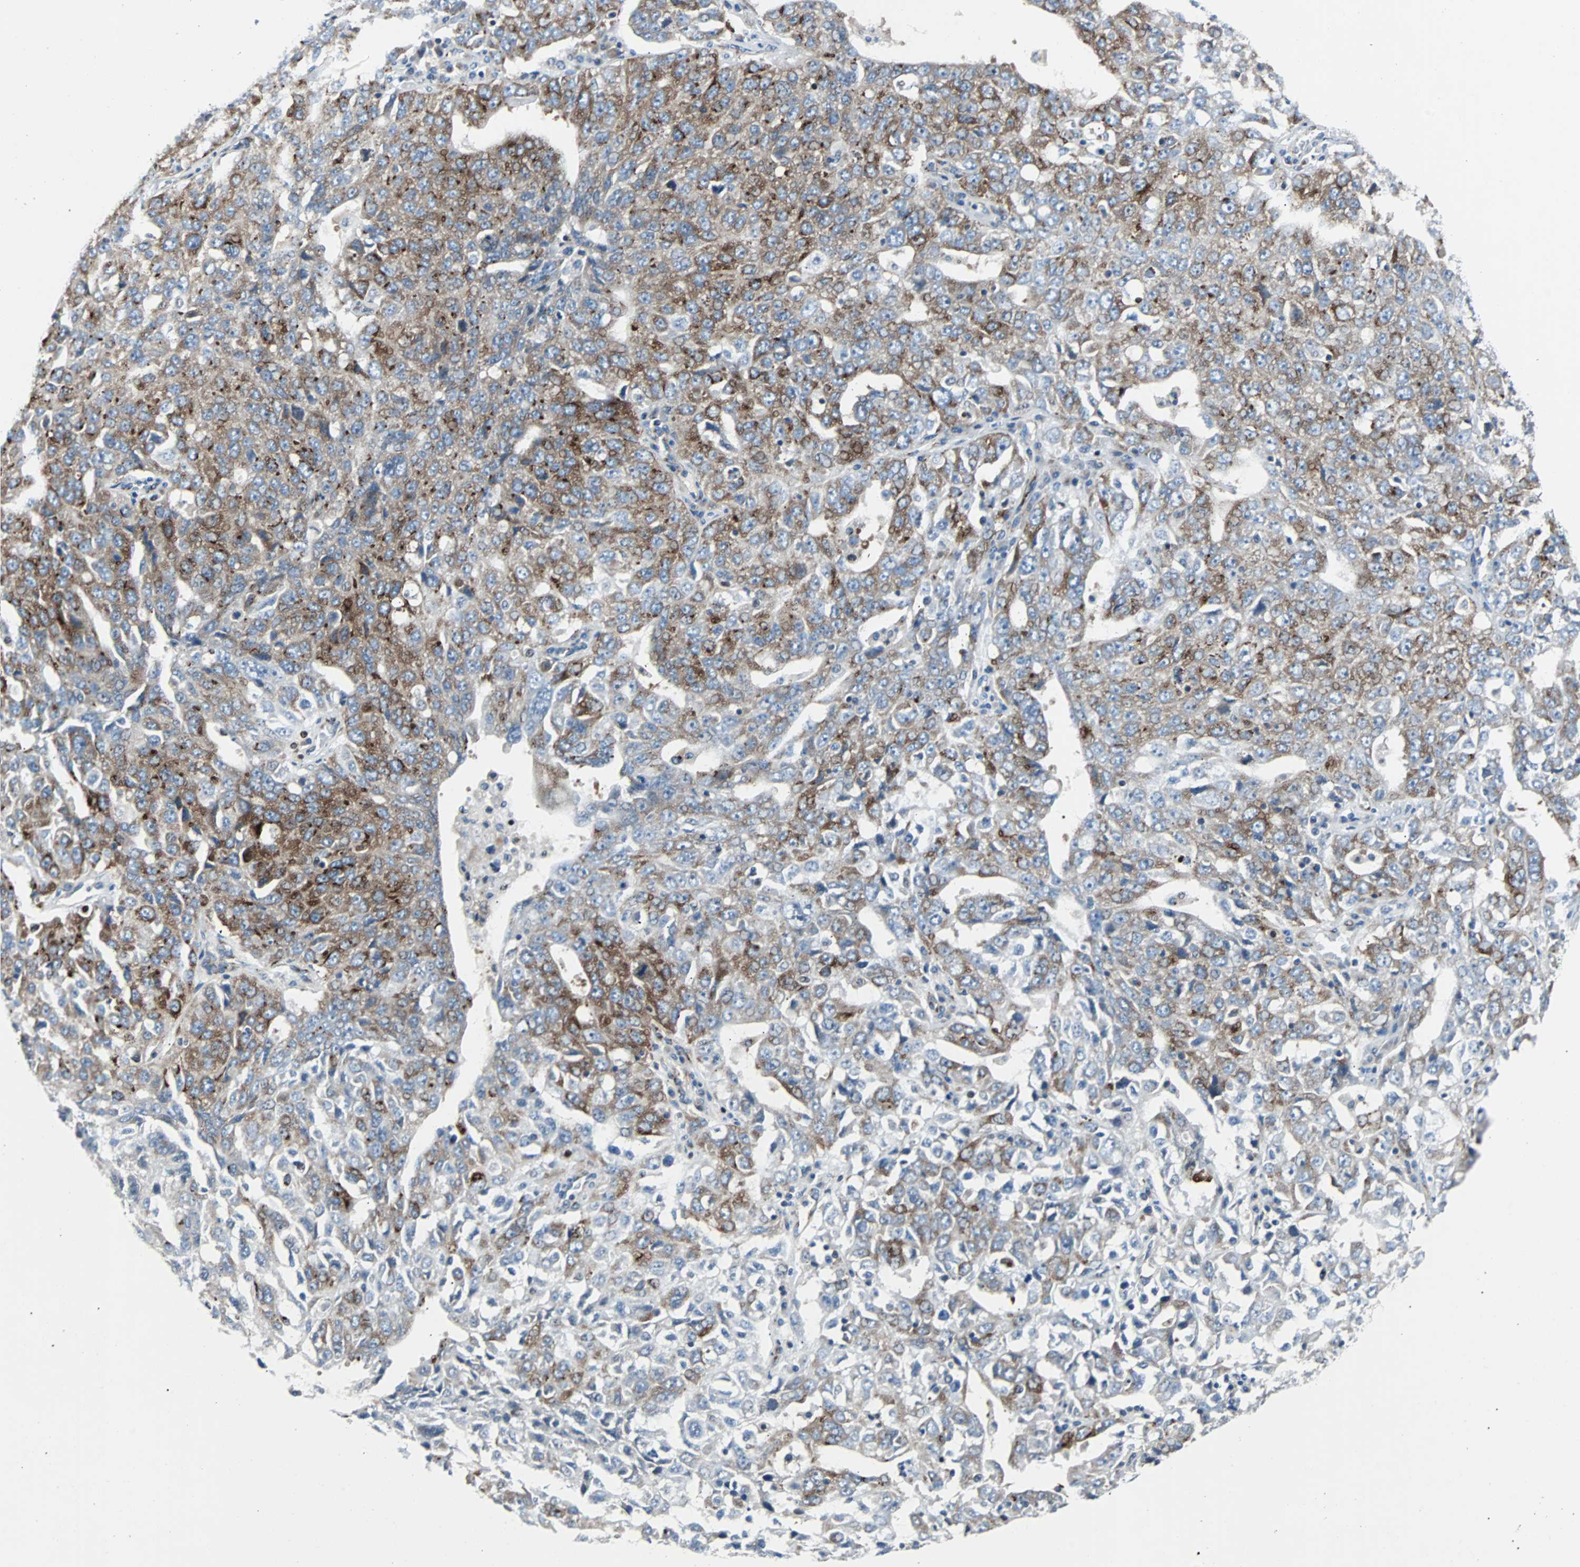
{"staining": {"intensity": "moderate", "quantity": ">75%", "location": "cytoplasmic/membranous"}, "tissue": "ovarian cancer", "cell_type": "Tumor cells", "image_type": "cancer", "snomed": [{"axis": "morphology", "description": "Carcinoma, endometroid"}, {"axis": "topography", "description": "Ovary"}], "caption": "Immunohistochemistry (IHC) (DAB) staining of ovarian endometroid carcinoma demonstrates moderate cytoplasmic/membranous protein expression in about >75% of tumor cells.", "gene": "BBC3", "patient": {"sex": "female", "age": 62}}